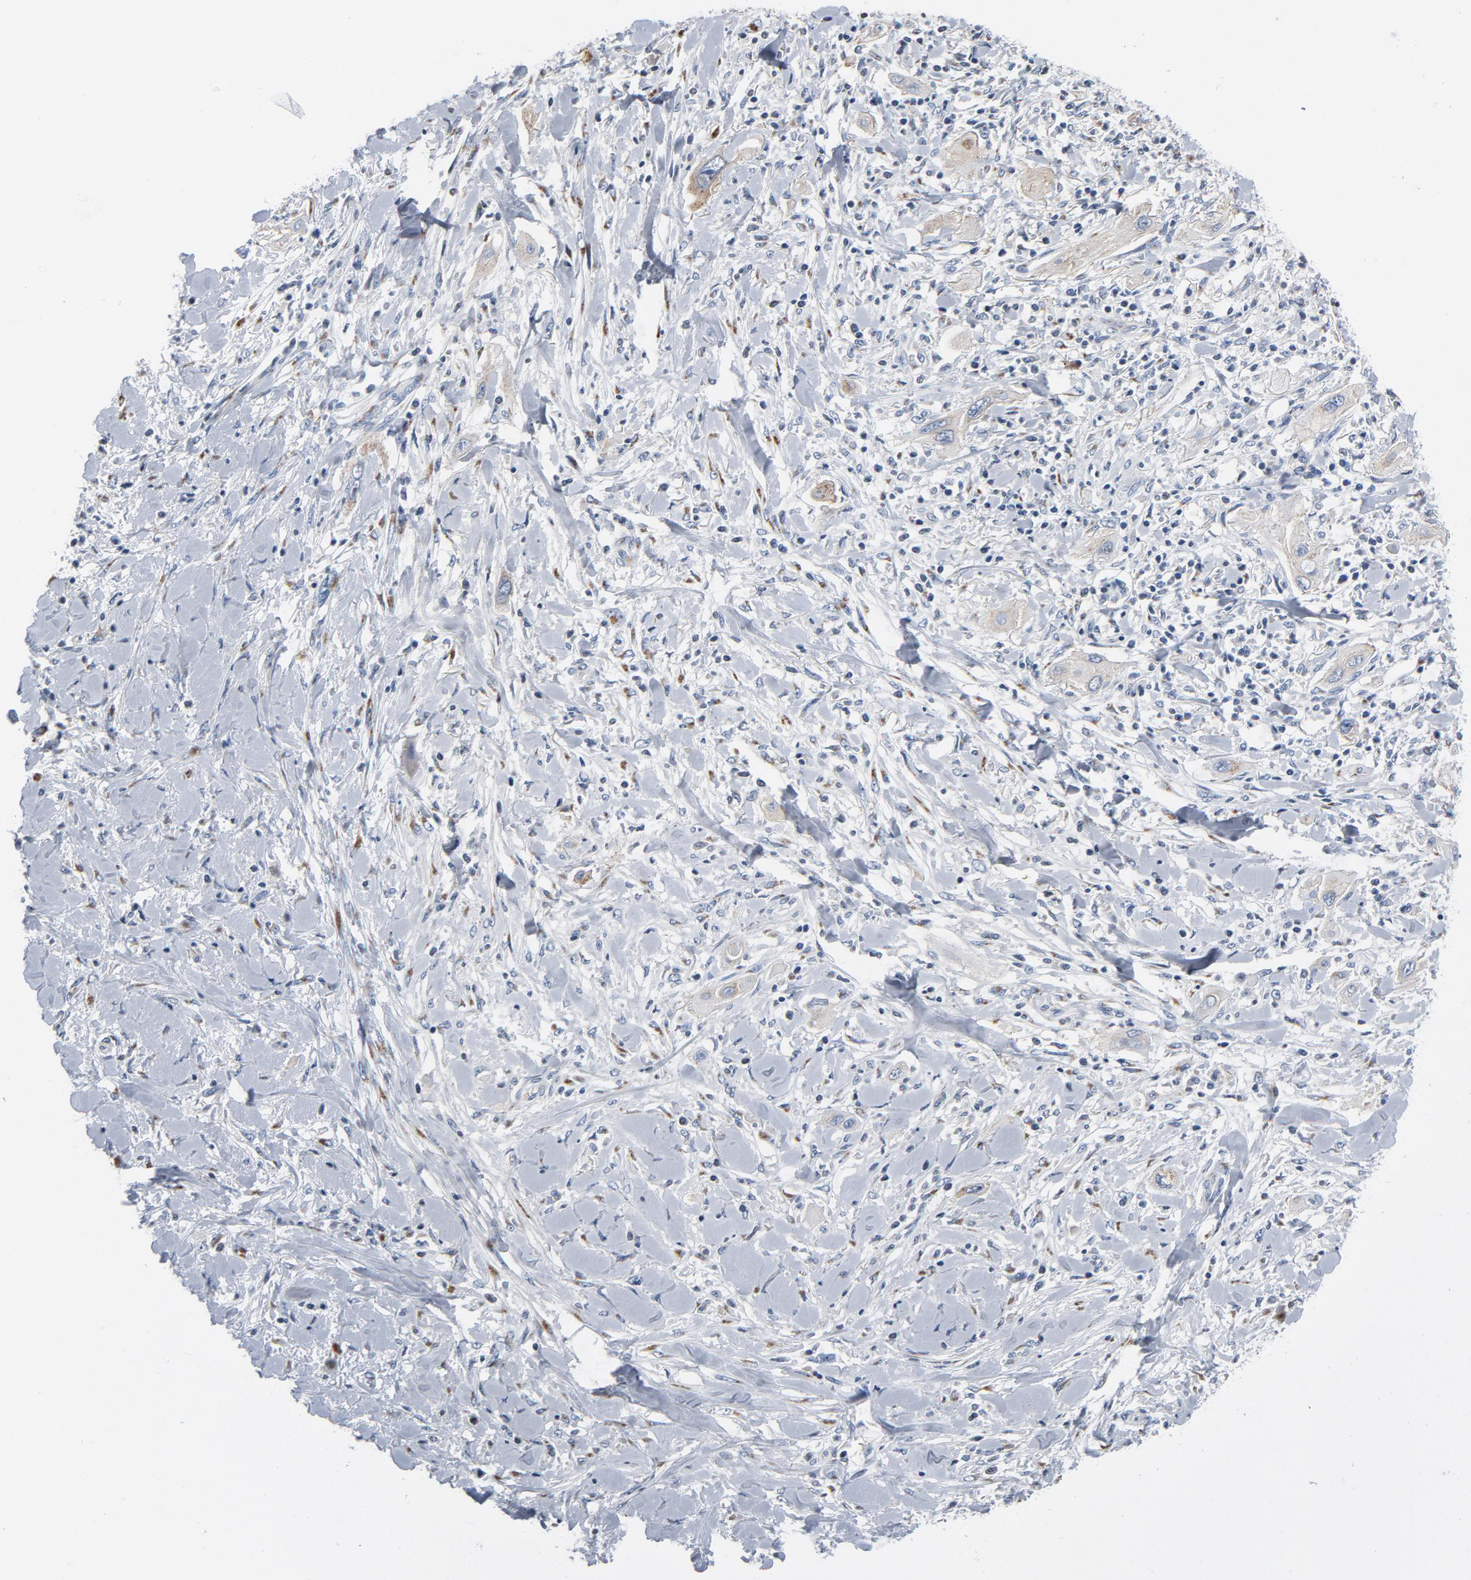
{"staining": {"intensity": "moderate", "quantity": ">75%", "location": "cytoplasmic/membranous"}, "tissue": "lung cancer", "cell_type": "Tumor cells", "image_type": "cancer", "snomed": [{"axis": "morphology", "description": "Squamous cell carcinoma, NOS"}, {"axis": "topography", "description": "Lung"}], "caption": "Squamous cell carcinoma (lung) stained with DAB (3,3'-diaminobenzidine) IHC shows medium levels of moderate cytoplasmic/membranous expression in about >75% of tumor cells.", "gene": "YIPF6", "patient": {"sex": "female", "age": 47}}